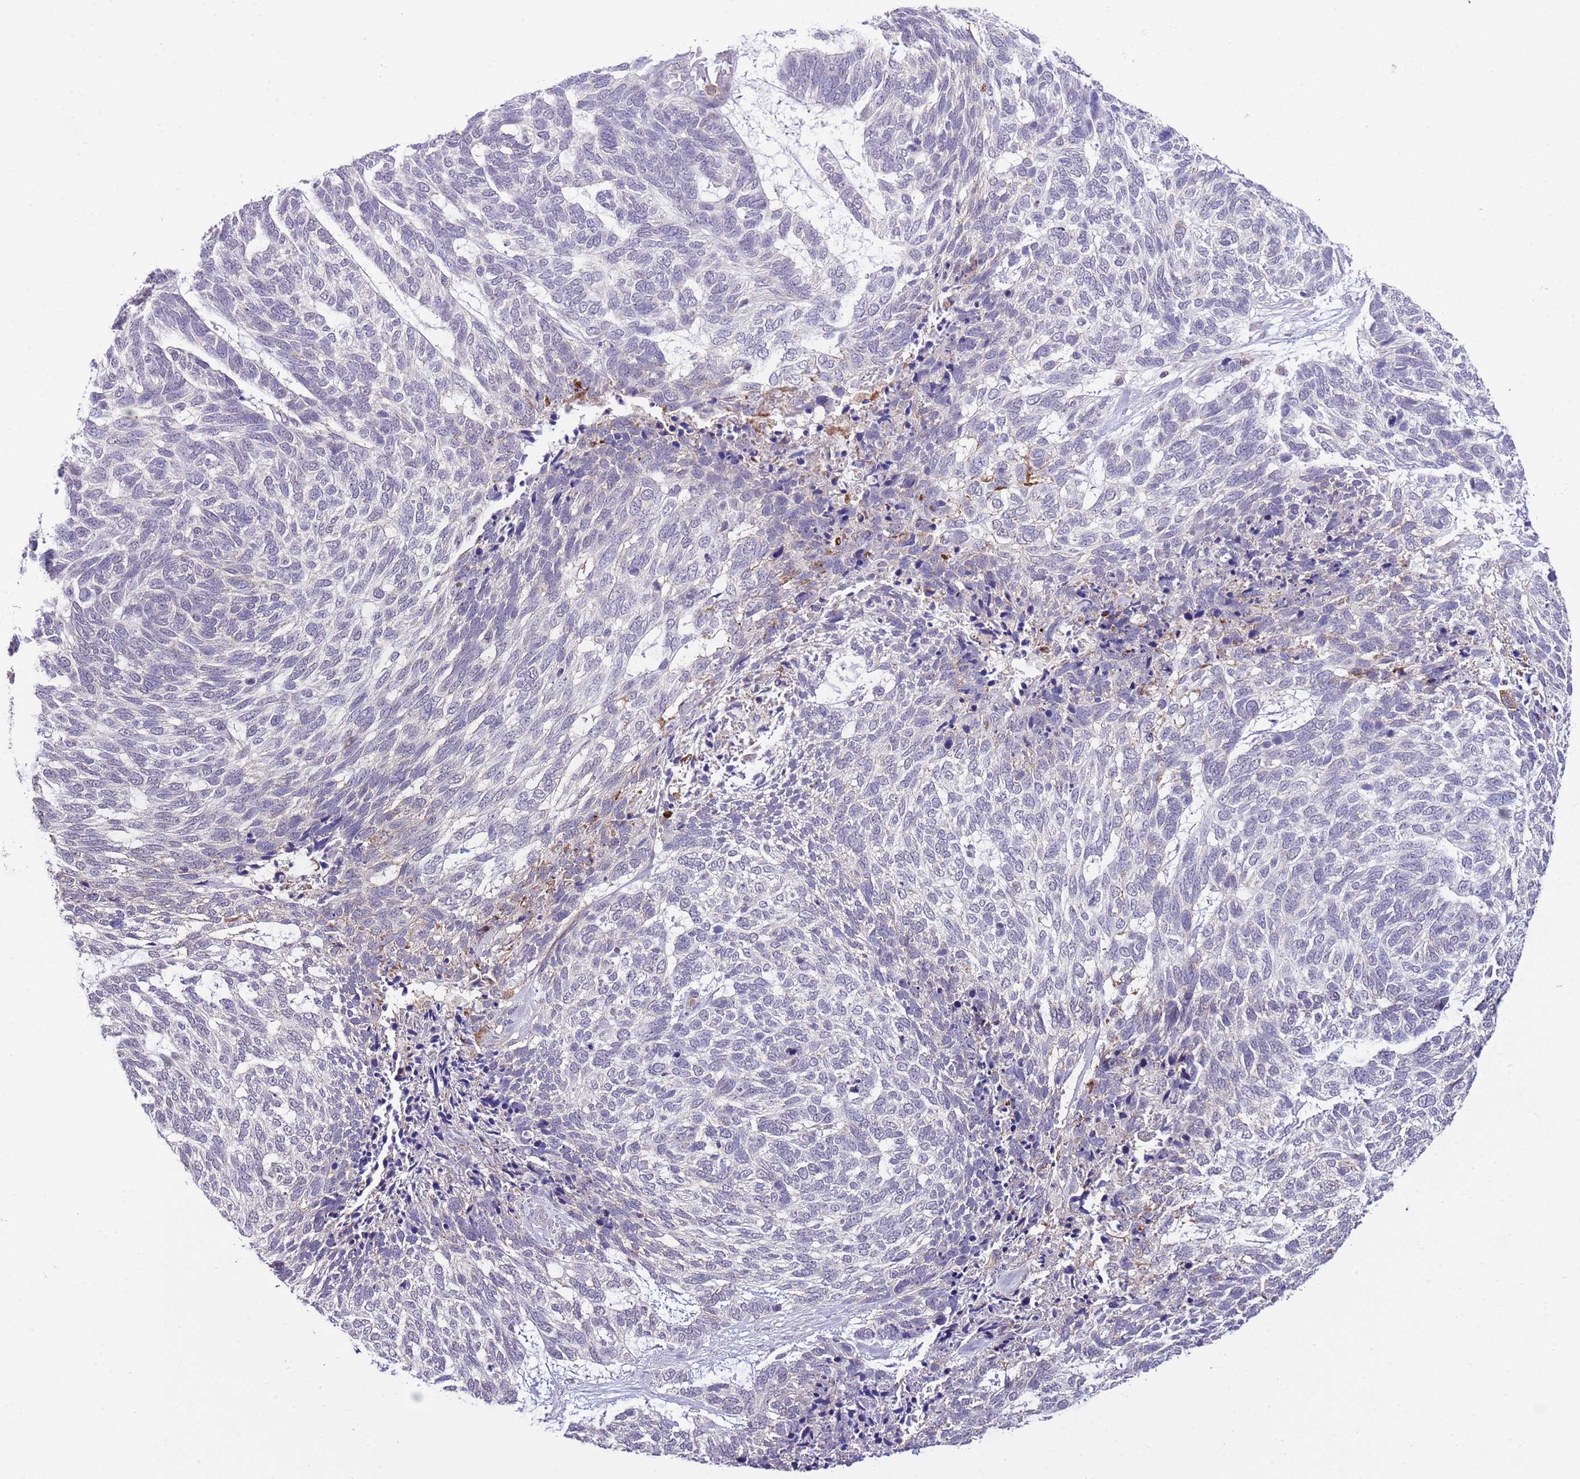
{"staining": {"intensity": "negative", "quantity": "none", "location": "none"}, "tissue": "skin cancer", "cell_type": "Tumor cells", "image_type": "cancer", "snomed": [{"axis": "morphology", "description": "Basal cell carcinoma"}, {"axis": "topography", "description": "Skin"}], "caption": "There is no significant staining in tumor cells of basal cell carcinoma (skin).", "gene": "EFHD1", "patient": {"sex": "female", "age": 65}}